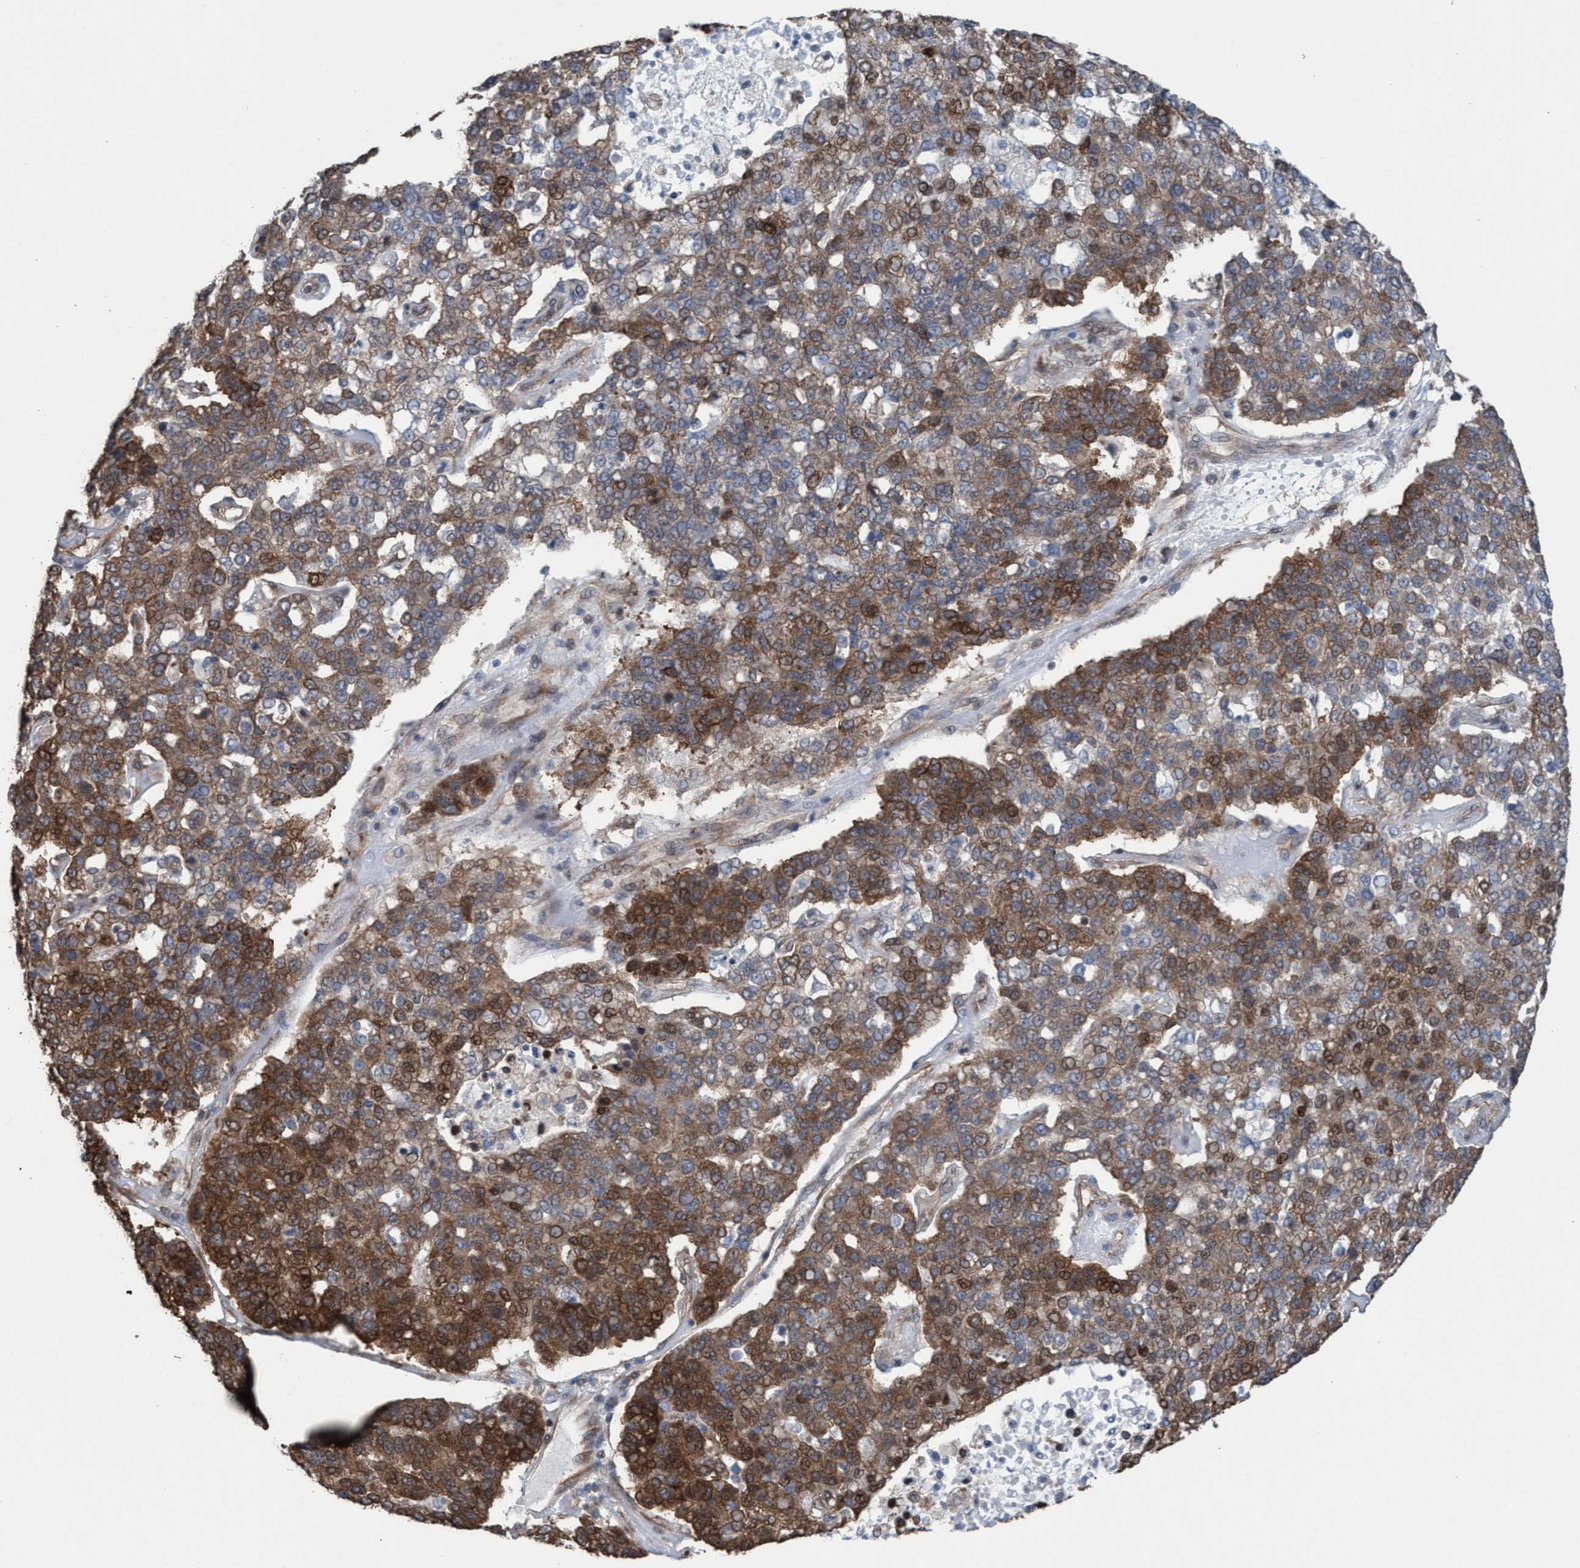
{"staining": {"intensity": "moderate", "quantity": ">75%", "location": "cytoplasmic/membranous,nuclear"}, "tissue": "pancreatic cancer", "cell_type": "Tumor cells", "image_type": "cancer", "snomed": [{"axis": "morphology", "description": "Adenocarcinoma, NOS"}, {"axis": "topography", "description": "Pancreas"}], "caption": "DAB immunohistochemical staining of pancreatic cancer (adenocarcinoma) demonstrates moderate cytoplasmic/membranous and nuclear protein positivity in about >75% of tumor cells.", "gene": "METAP2", "patient": {"sex": "female", "age": 61}}